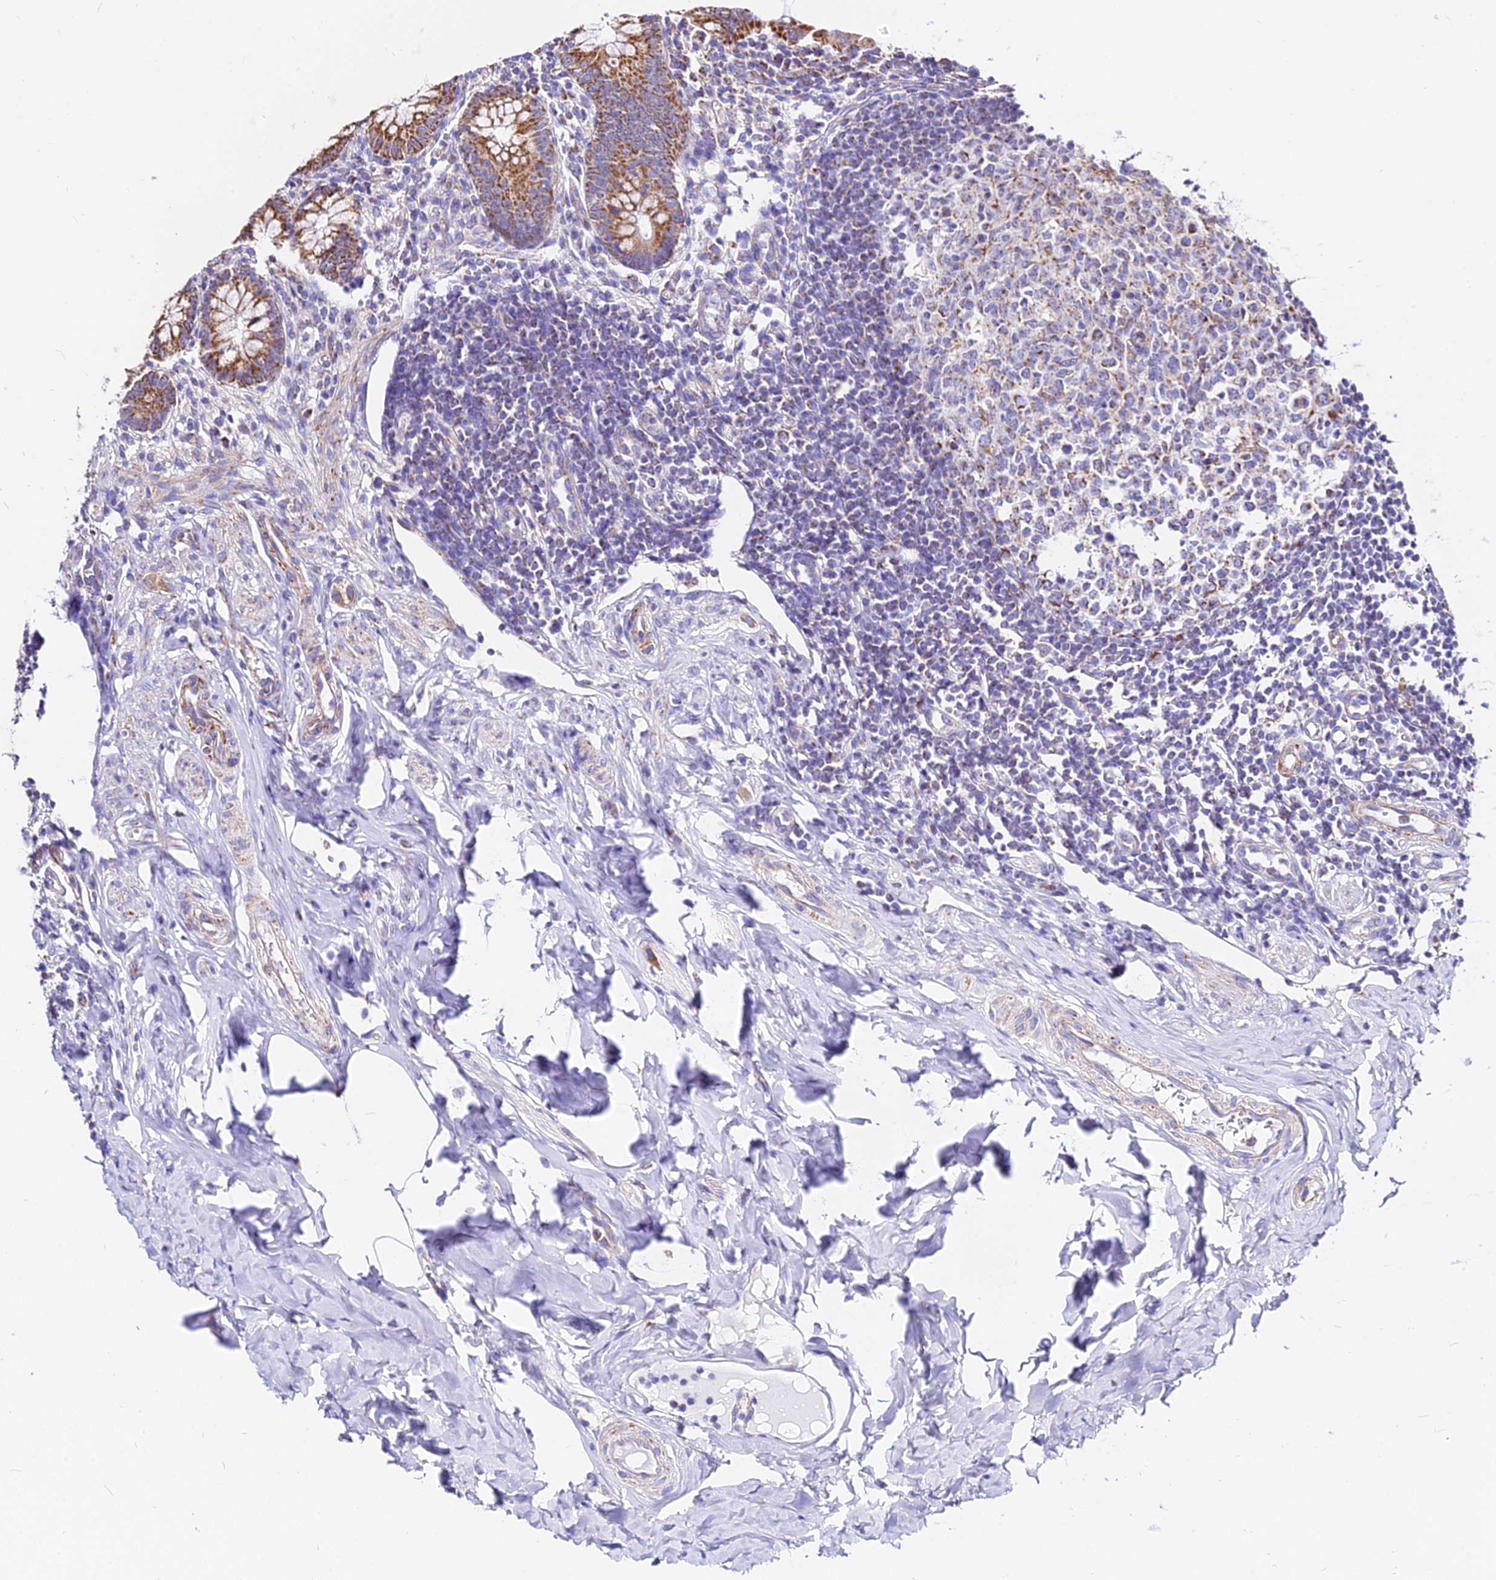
{"staining": {"intensity": "strong", "quantity": ">75%", "location": "cytoplasmic/membranous"}, "tissue": "appendix", "cell_type": "Glandular cells", "image_type": "normal", "snomed": [{"axis": "morphology", "description": "Normal tissue, NOS"}, {"axis": "topography", "description": "Appendix"}], "caption": "An image of human appendix stained for a protein displays strong cytoplasmic/membranous brown staining in glandular cells. The protein of interest is shown in brown color, while the nuclei are stained blue.", "gene": "ZNF573", "patient": {"sex": "female", "age": 33}}